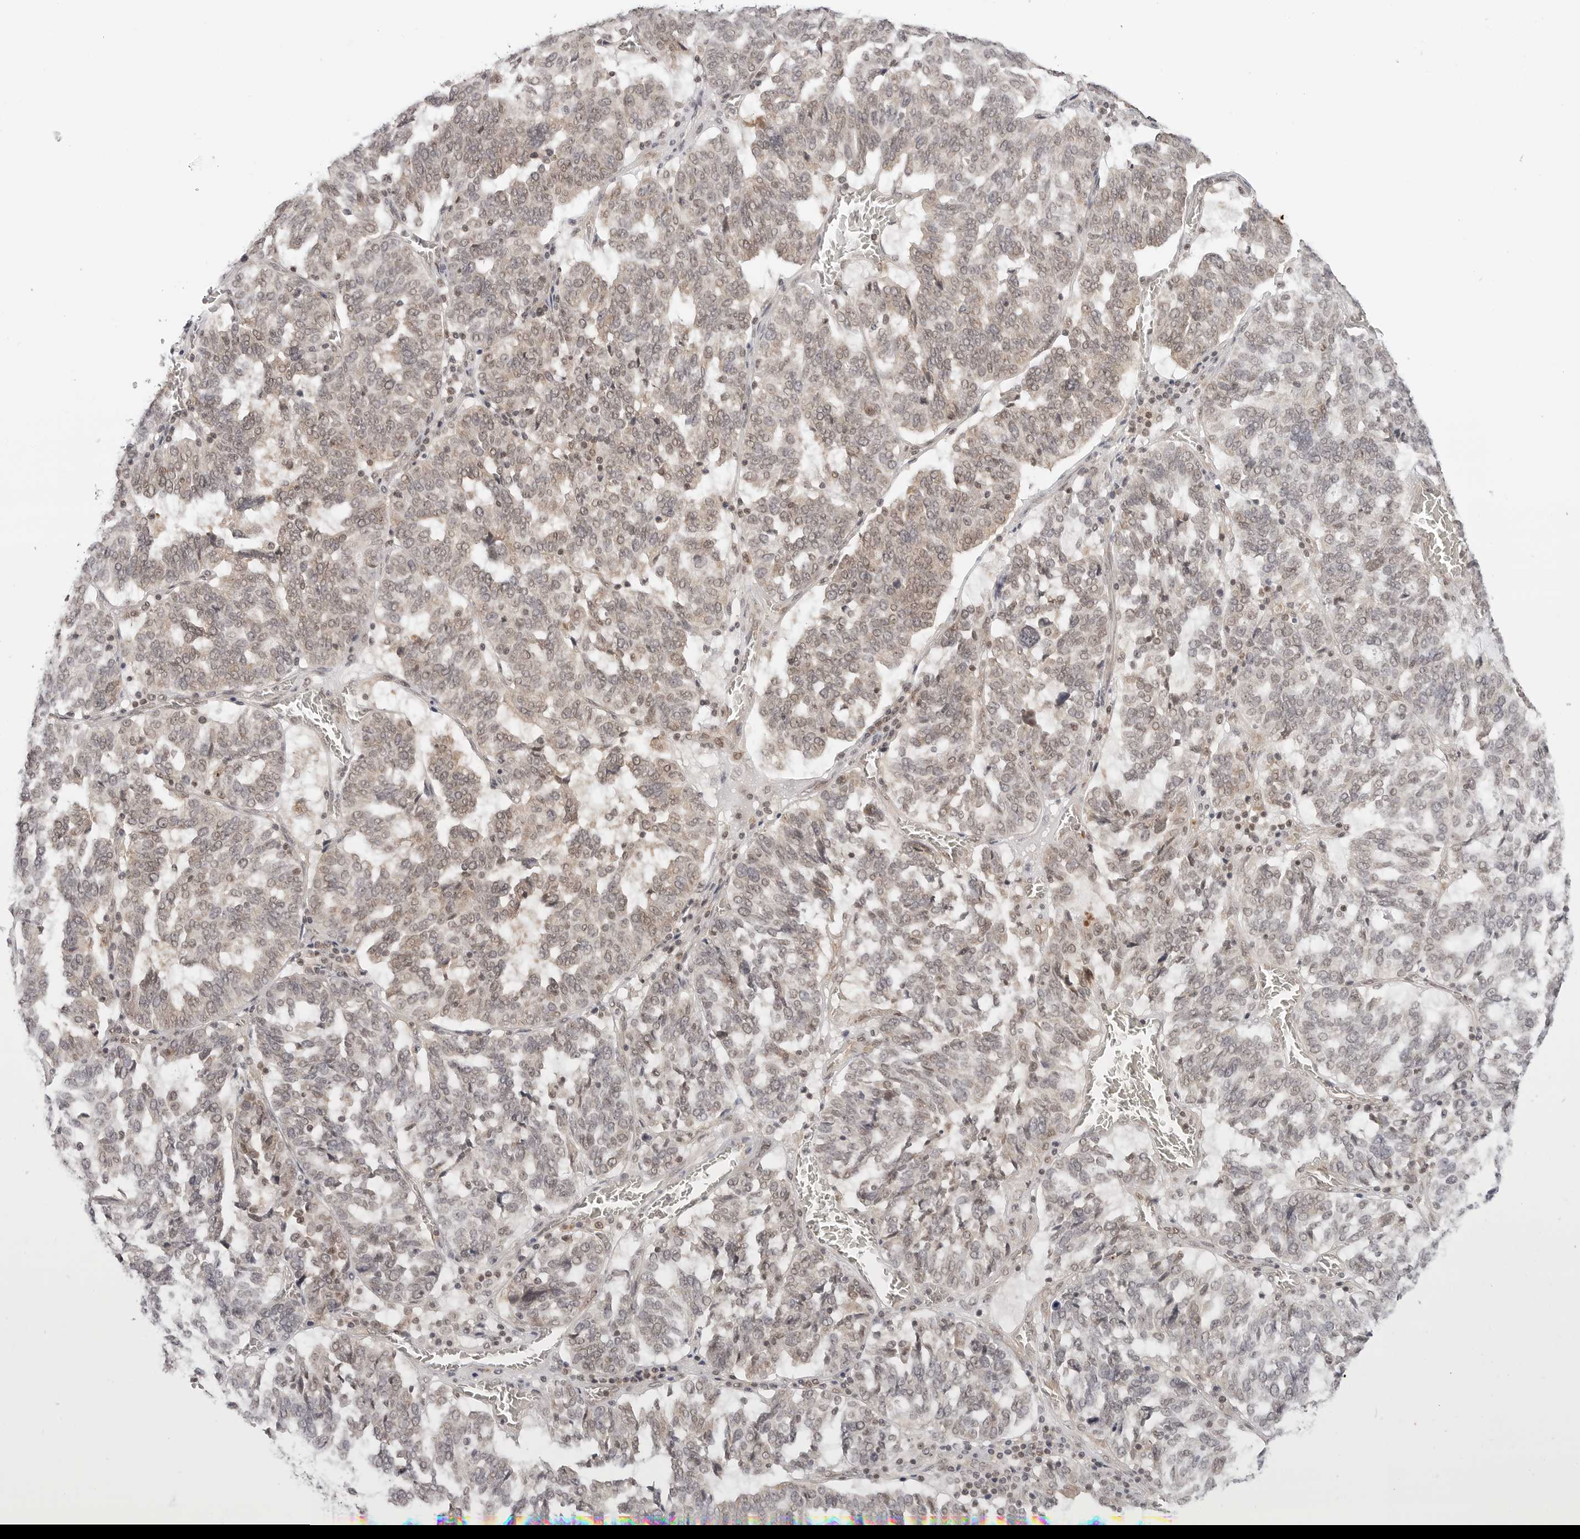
{"staining": {"intensity": "weak", "quantity": ">75%", "location": "cytoplasmic/membranous,nuclear"}, "tissue": "ovarian cancer", "cell_type": "Tumor cells", "image_type": "cancer", "snomed": [{"axis": "morphology", "description": "Cystadenocarcinoma, serous, NOS"}, {"axis": "topography", "description": "Ovary"}], "caption": "Protein expression analysis of ovarian cancer (serous cystadenocarcinoma) shows weak cytoplasmic/membranous and nuclear expression in approximately >75% of tumor cells. Ihc stains the protein of interest in brown and the nuclei are stained blue.", "gene": "METAP1", "patient": {"sex": "female", "age": 59}}